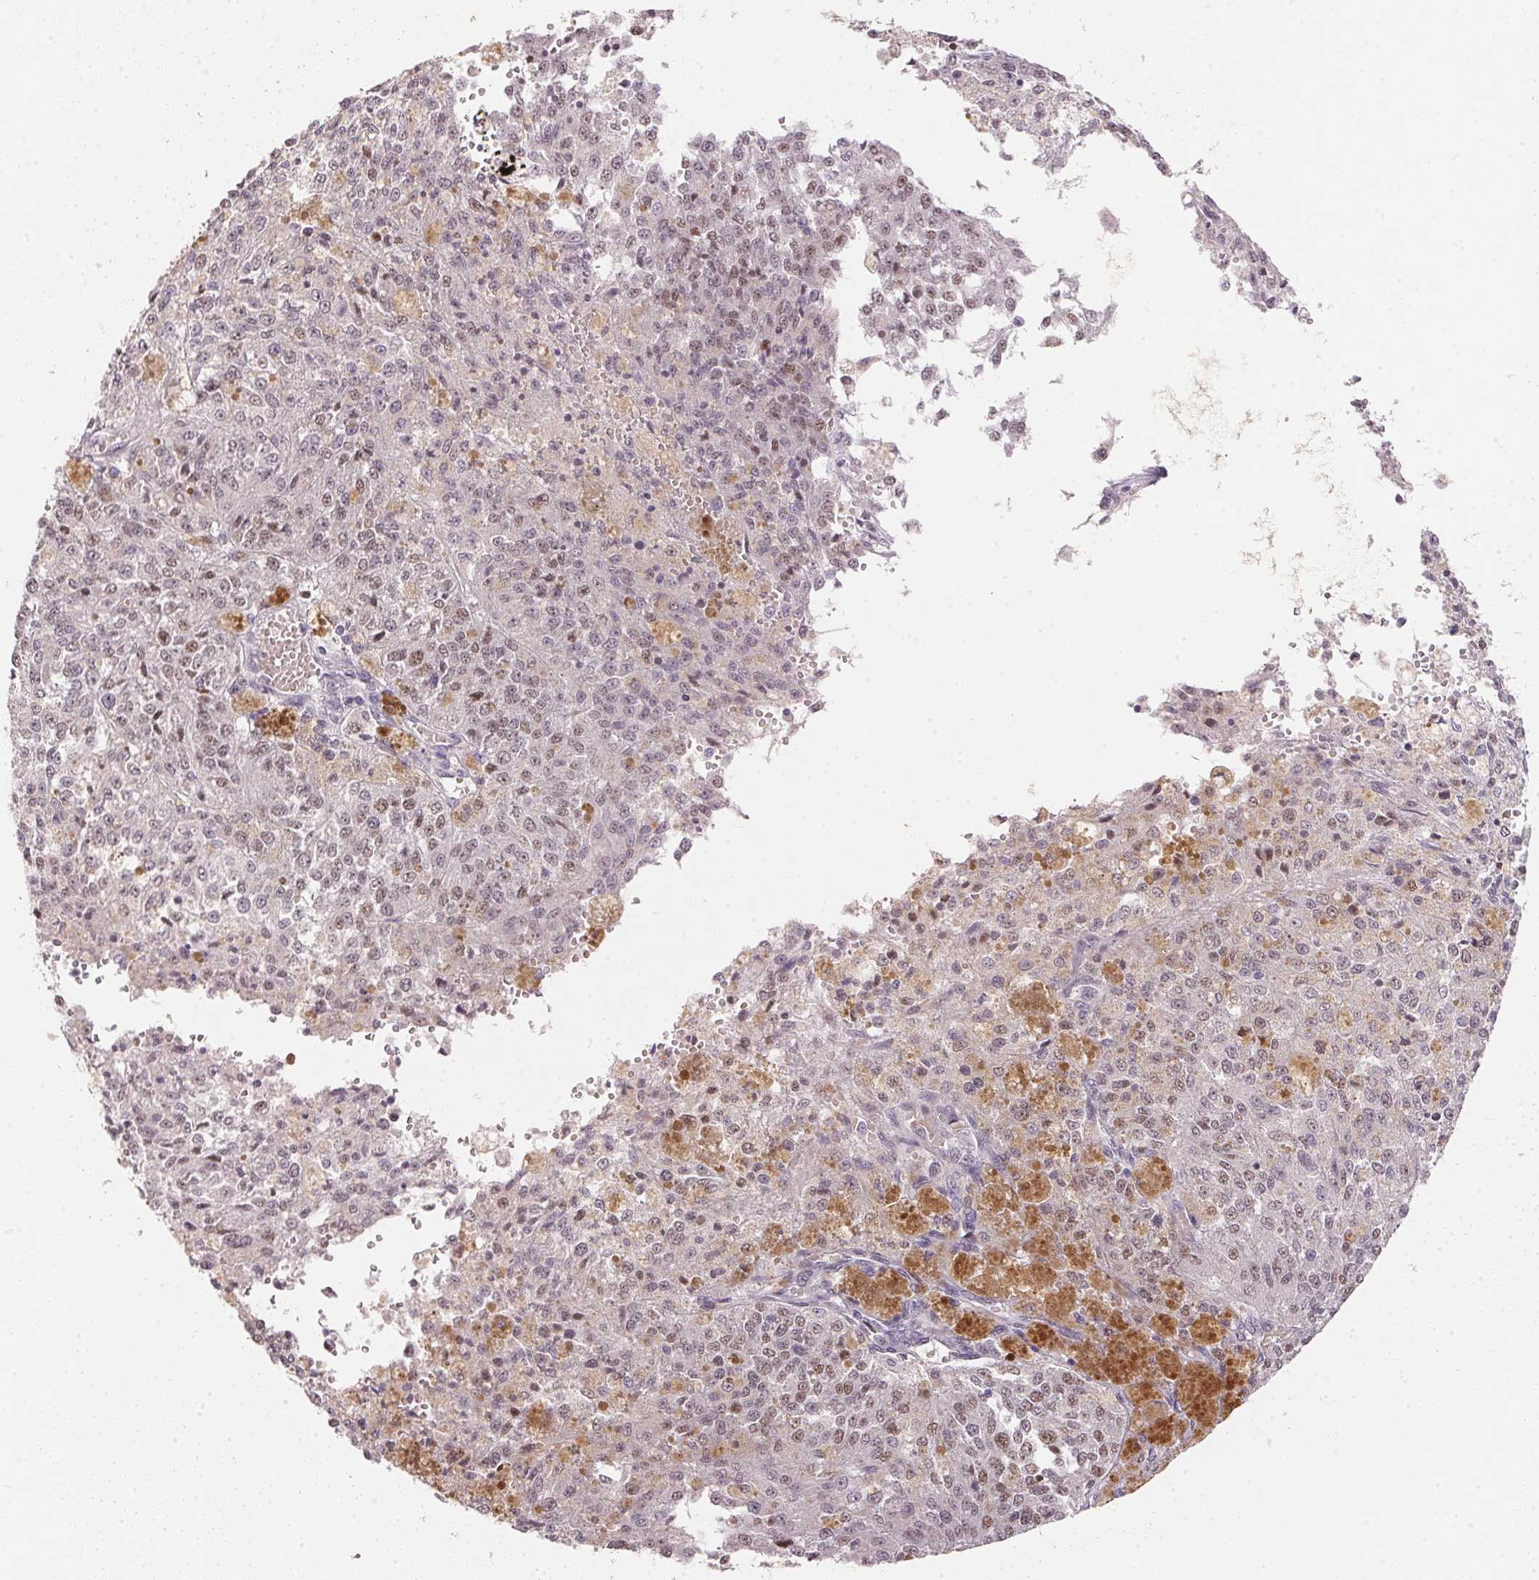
{"staining": {"intensity": "moderate", "quantity": "<25%", "location": "nuclear"}, "tissue": "melanoma", "cell_type": "Tumor cells", "image_type": "cancer", "snomed": [{"axis": "morphology", "description": "Malignant melanoma, Metastatic site"}, {"axis": "topography", "description": "Lymph node"}], "caption": "Immunohistochemistry (IHC) of malignant melanoma (metastatic site) reveals low levels of moderate nuclear positivity in about <25% of tumor cells.", "gene": "POLR3G", "patient": {"sex": "female", "age": 64}}